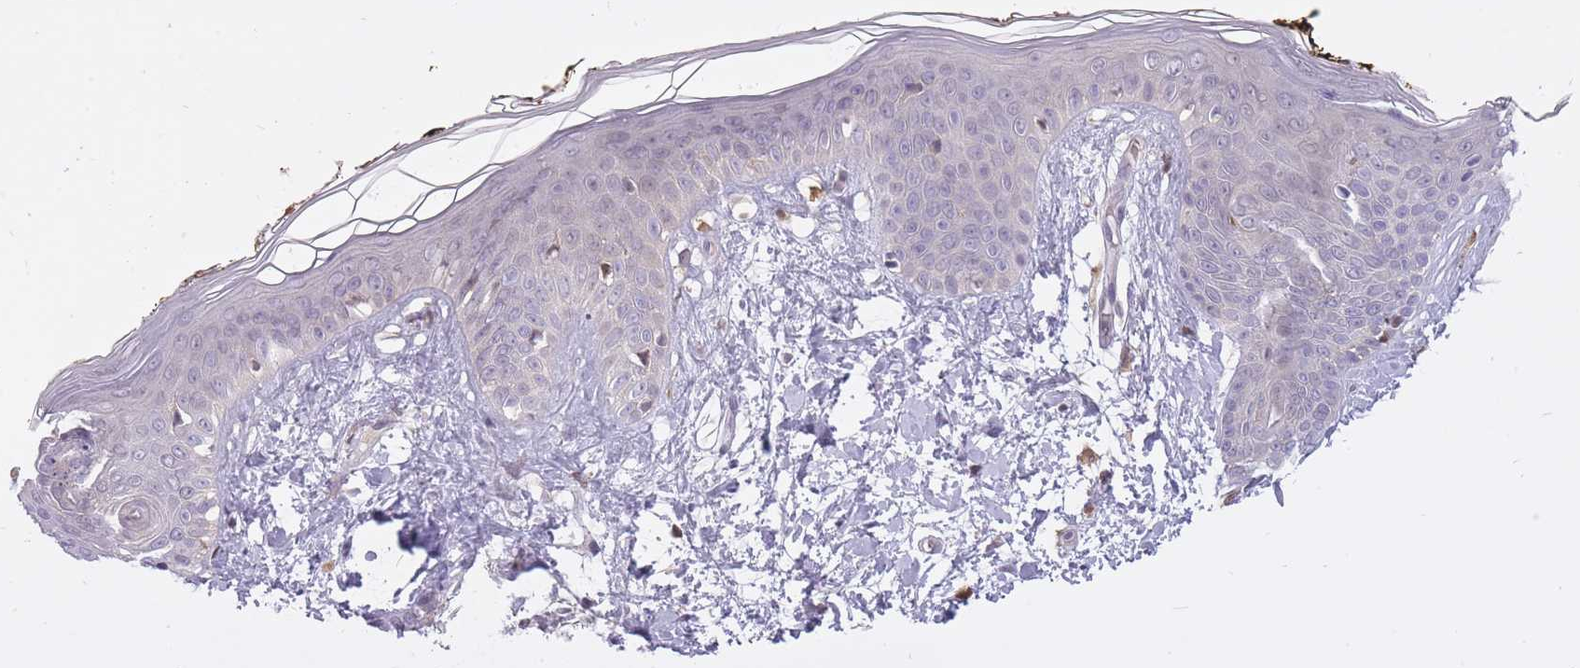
{"staining": {"intensity": "weak", "quantity": "25%-75%", "location": "nuclear"}, "tissue": "skin", "cell_type": "Fibroblasts", "image_type": "normal", "snomed": [{"axis": "morphology", "description": "Normal tissue, NOS"}, {"axis": "topography", "description": "Skin"}], "caption": "Skin stained for a protein exhibits weak nuclear positivity in fibroblasts. (Brightfield microscopy of DAB IHC at high magnification).", "gene": "CXorf38", "patient": {"sex": "female", "age": 34}}